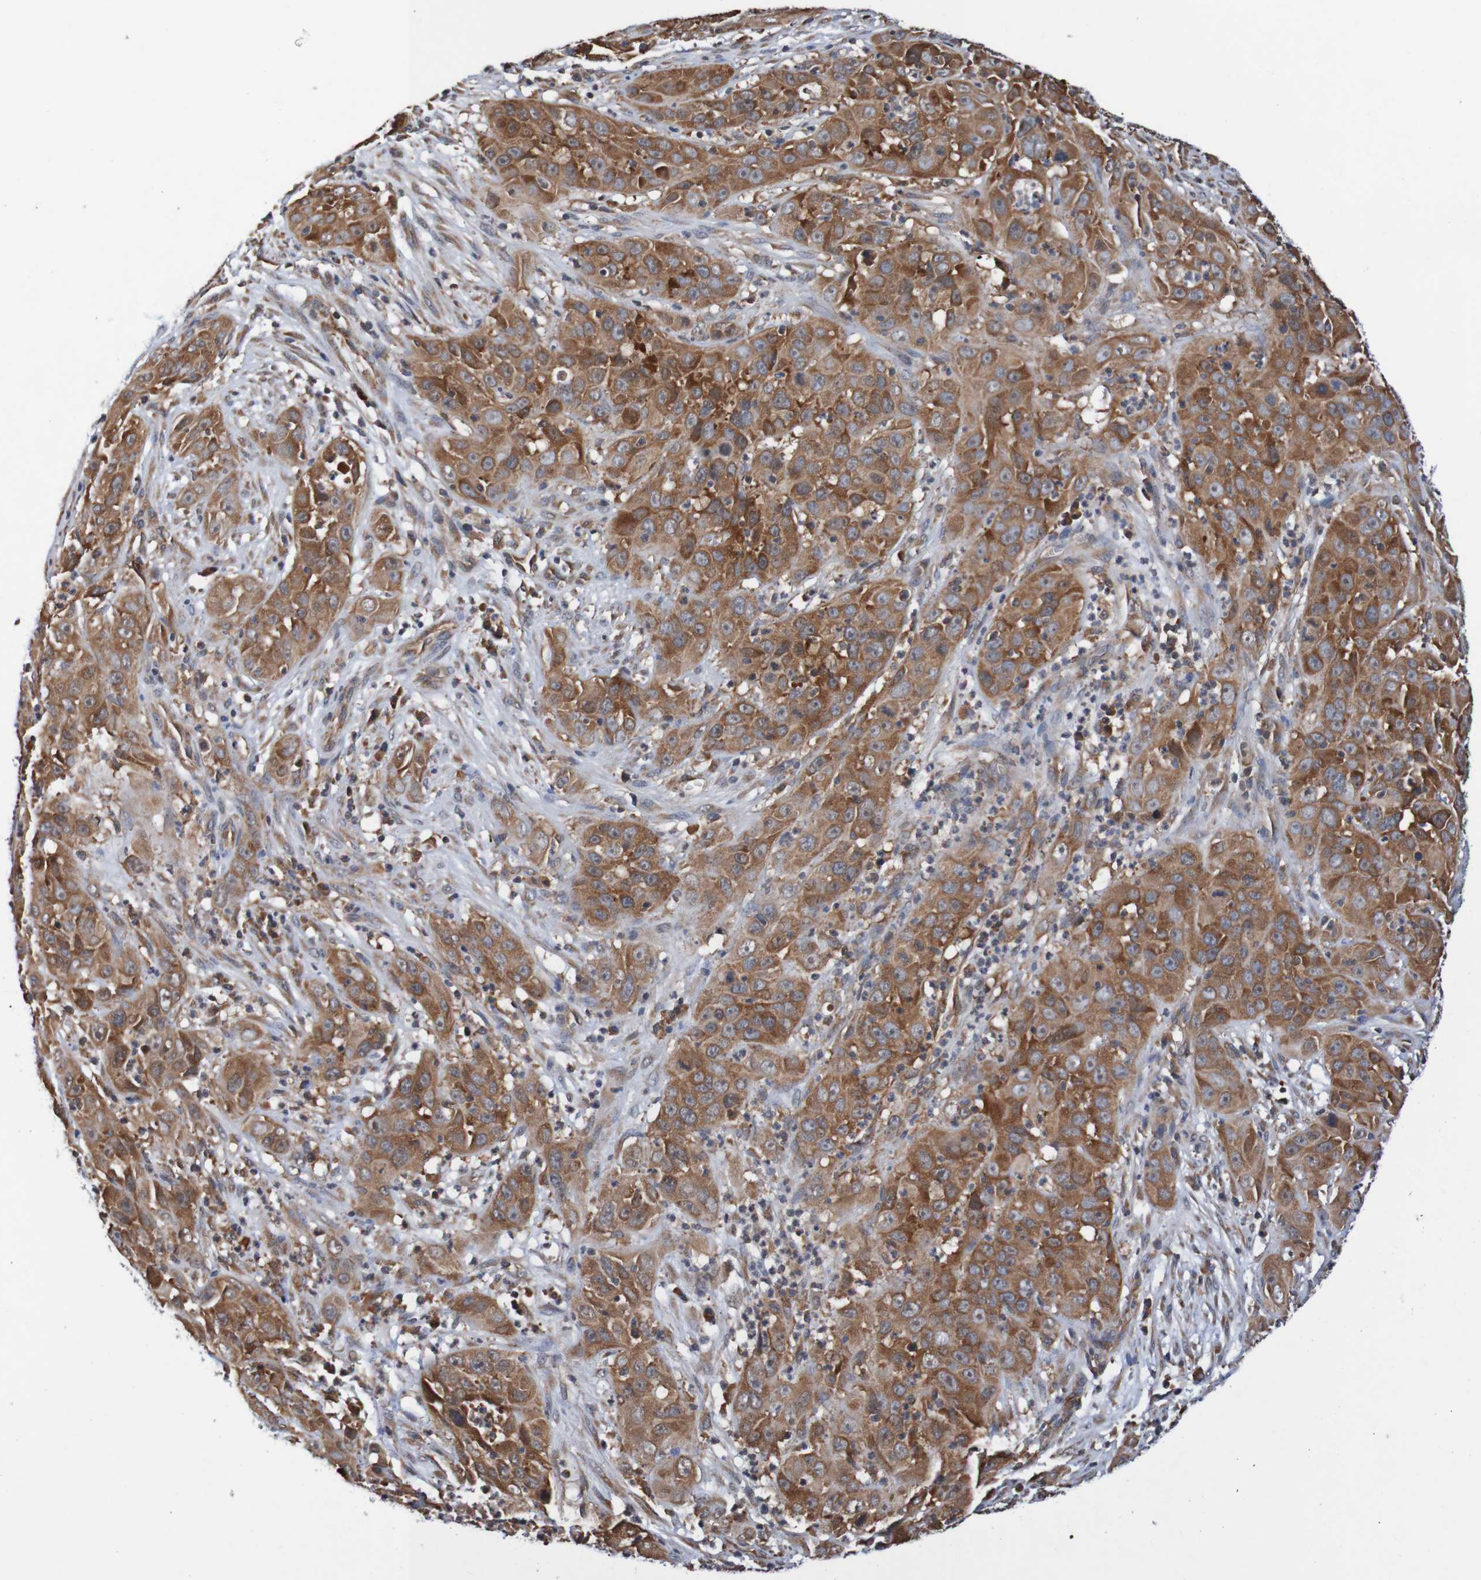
{"staining": {"intensity": "moderate", "quantity": ">75%", "location": "cytoplasmic/membranous"}, "tissue": "cervical cancer", "cell_type": "Tumor cells", "image_type": "cancer", "snomed": [{"axis": "morphology", "description": "Squamous cell carcinoma, NOS"}, {"axis": "topography", "description": "Cervix"}], "caption": "Immunohistochemical staining of human squamous cell carcinoma (cervical) reveals moderate cytoplasmic/membranous protein expression in about >75% of tumor cells.", "gene": "AXIN1", "patient": {"sex": "female", "age": 32}}